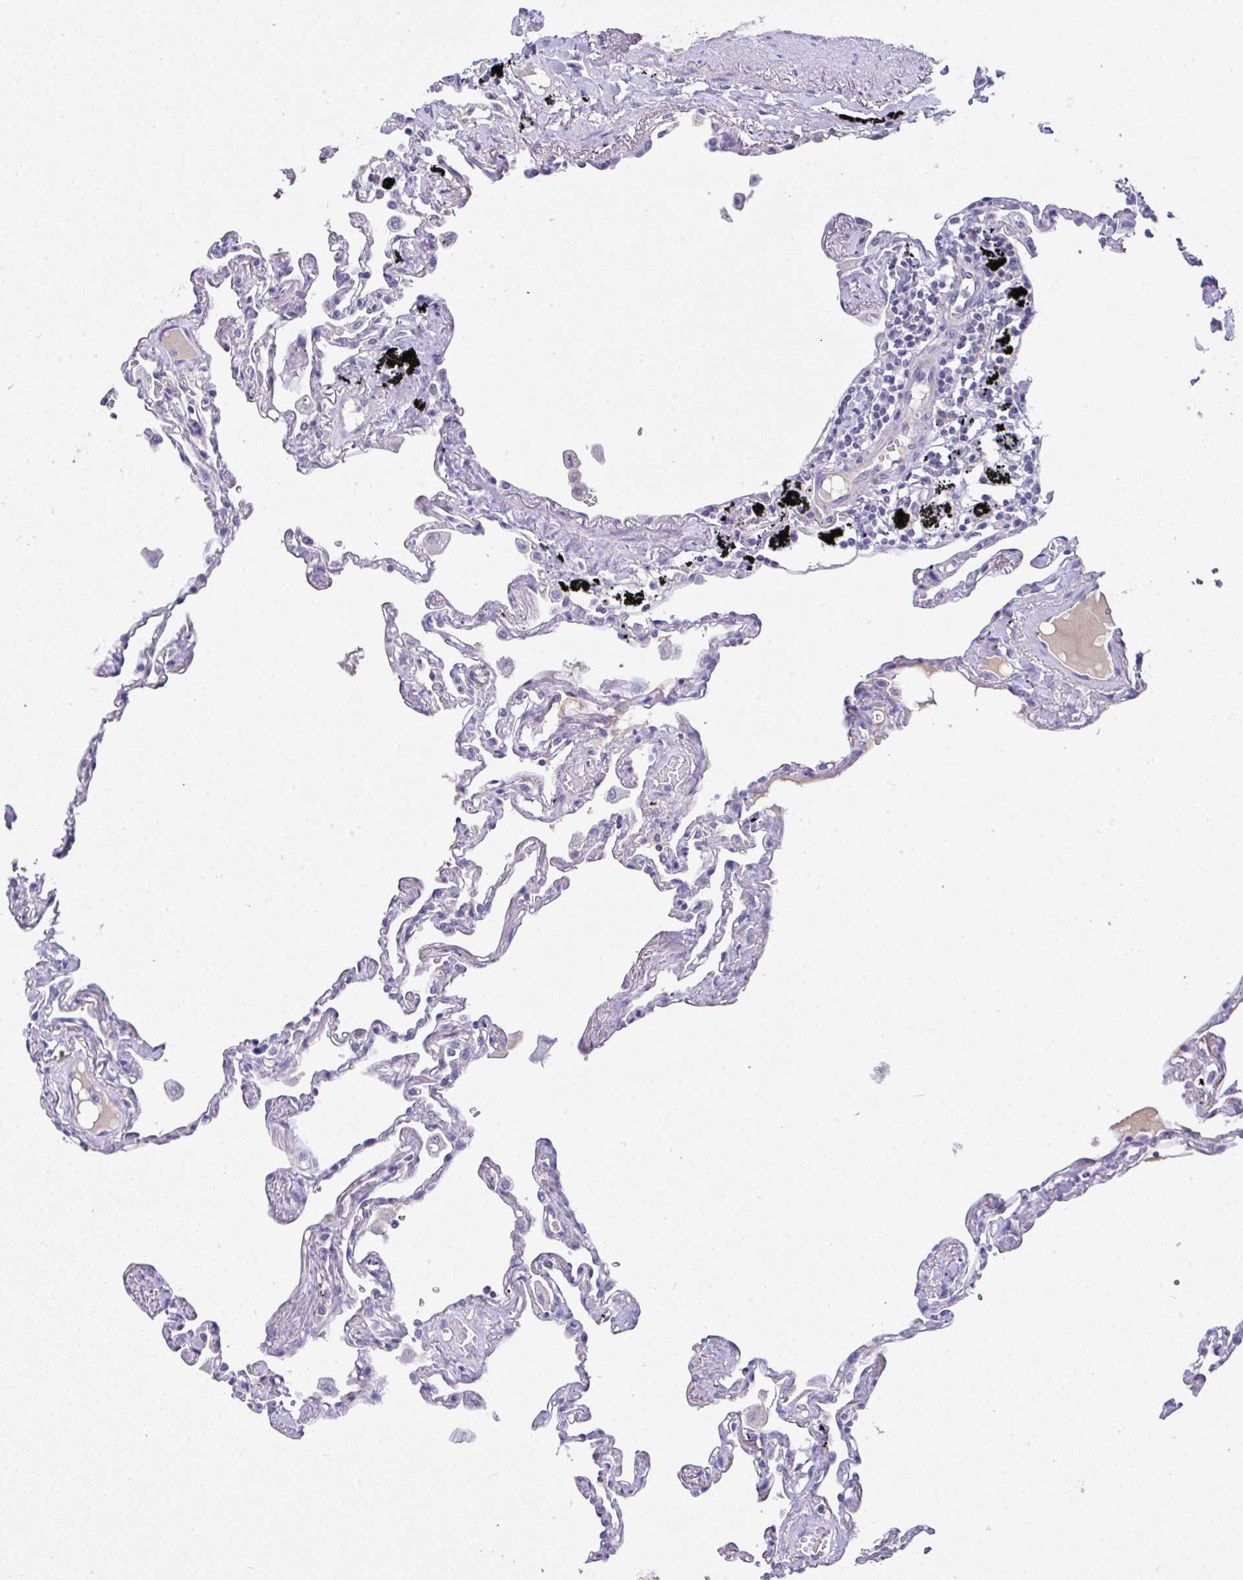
{"staining": {"intensity": "negative", "quantity": "none", "location": "none"}, "tissue": "lung", "cell_type": "Alveolar cells", "image_type": "normal", "snomed": [{"axis": "morphology", "description": "Normal tissue, NOS"}, {"axis": "topography", "description": "Lung"}], "caption": "This is a micrograph of immunohistochemistry staining of benign lung, which shows no expression in alveolar cells. Nuclei are stained in blue.", "gene": "SERPINE3", "patient": {"sex": "female", "age": 67}}